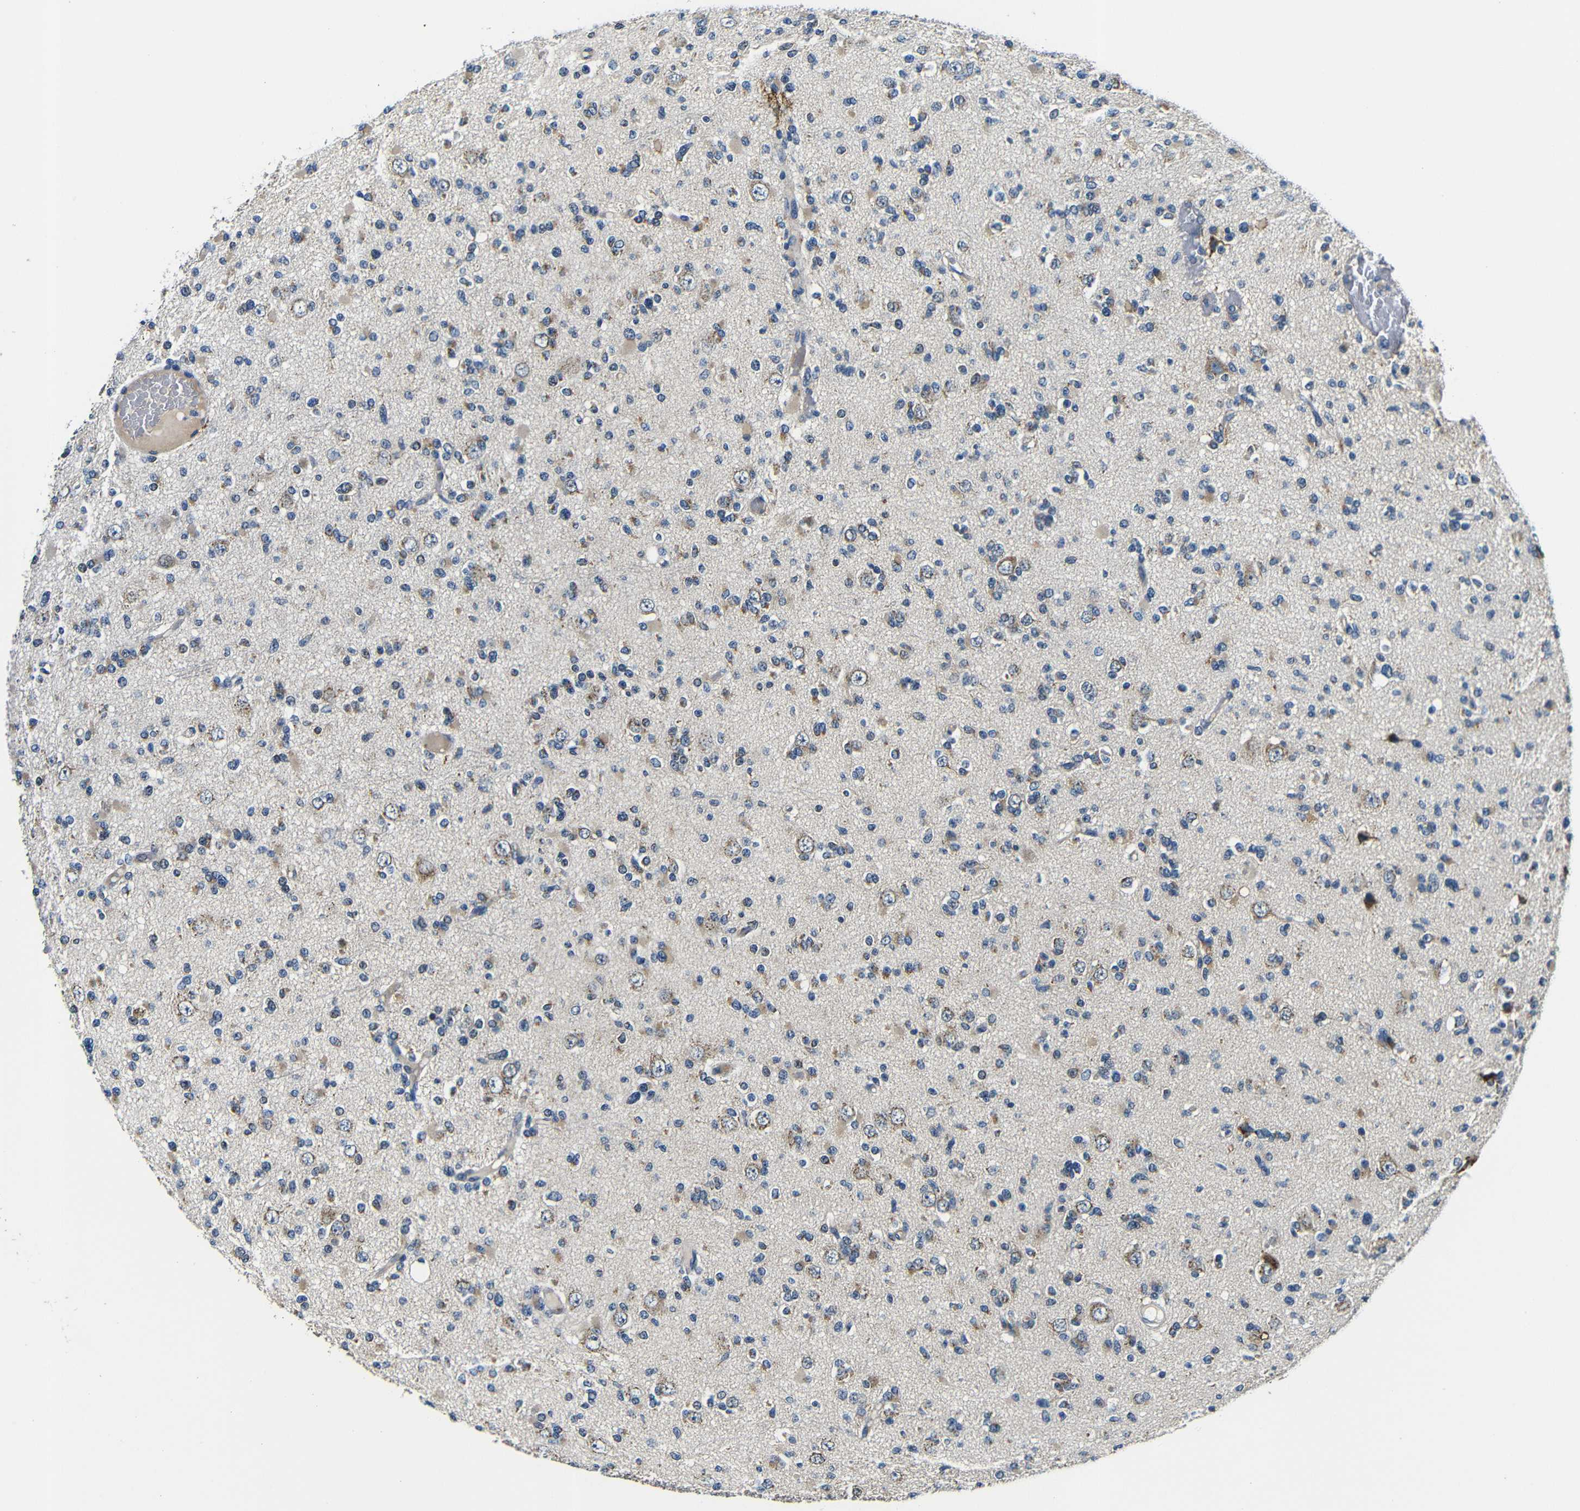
{"staining": {"intensity": "moderate", "quantity": "25%-75%", "location": "cytoplasmic/membranous"}, "tissue": "glioma", "cell_type": "Tumor cells", "image_type": "cancer", "snomed": [{"axis": "morphology", "description": "Glioma, malignant, Low grade"}, {"axis": "topography", "description": "Brain"}], "caption": "Protein staining reveals moderate cytoplasmic/membranous staining in about 25%-75% of tumor cells in malignant low-grade glioma.", "gene": "FKBP14", "patient": {"sex": "female", "age": 22}}